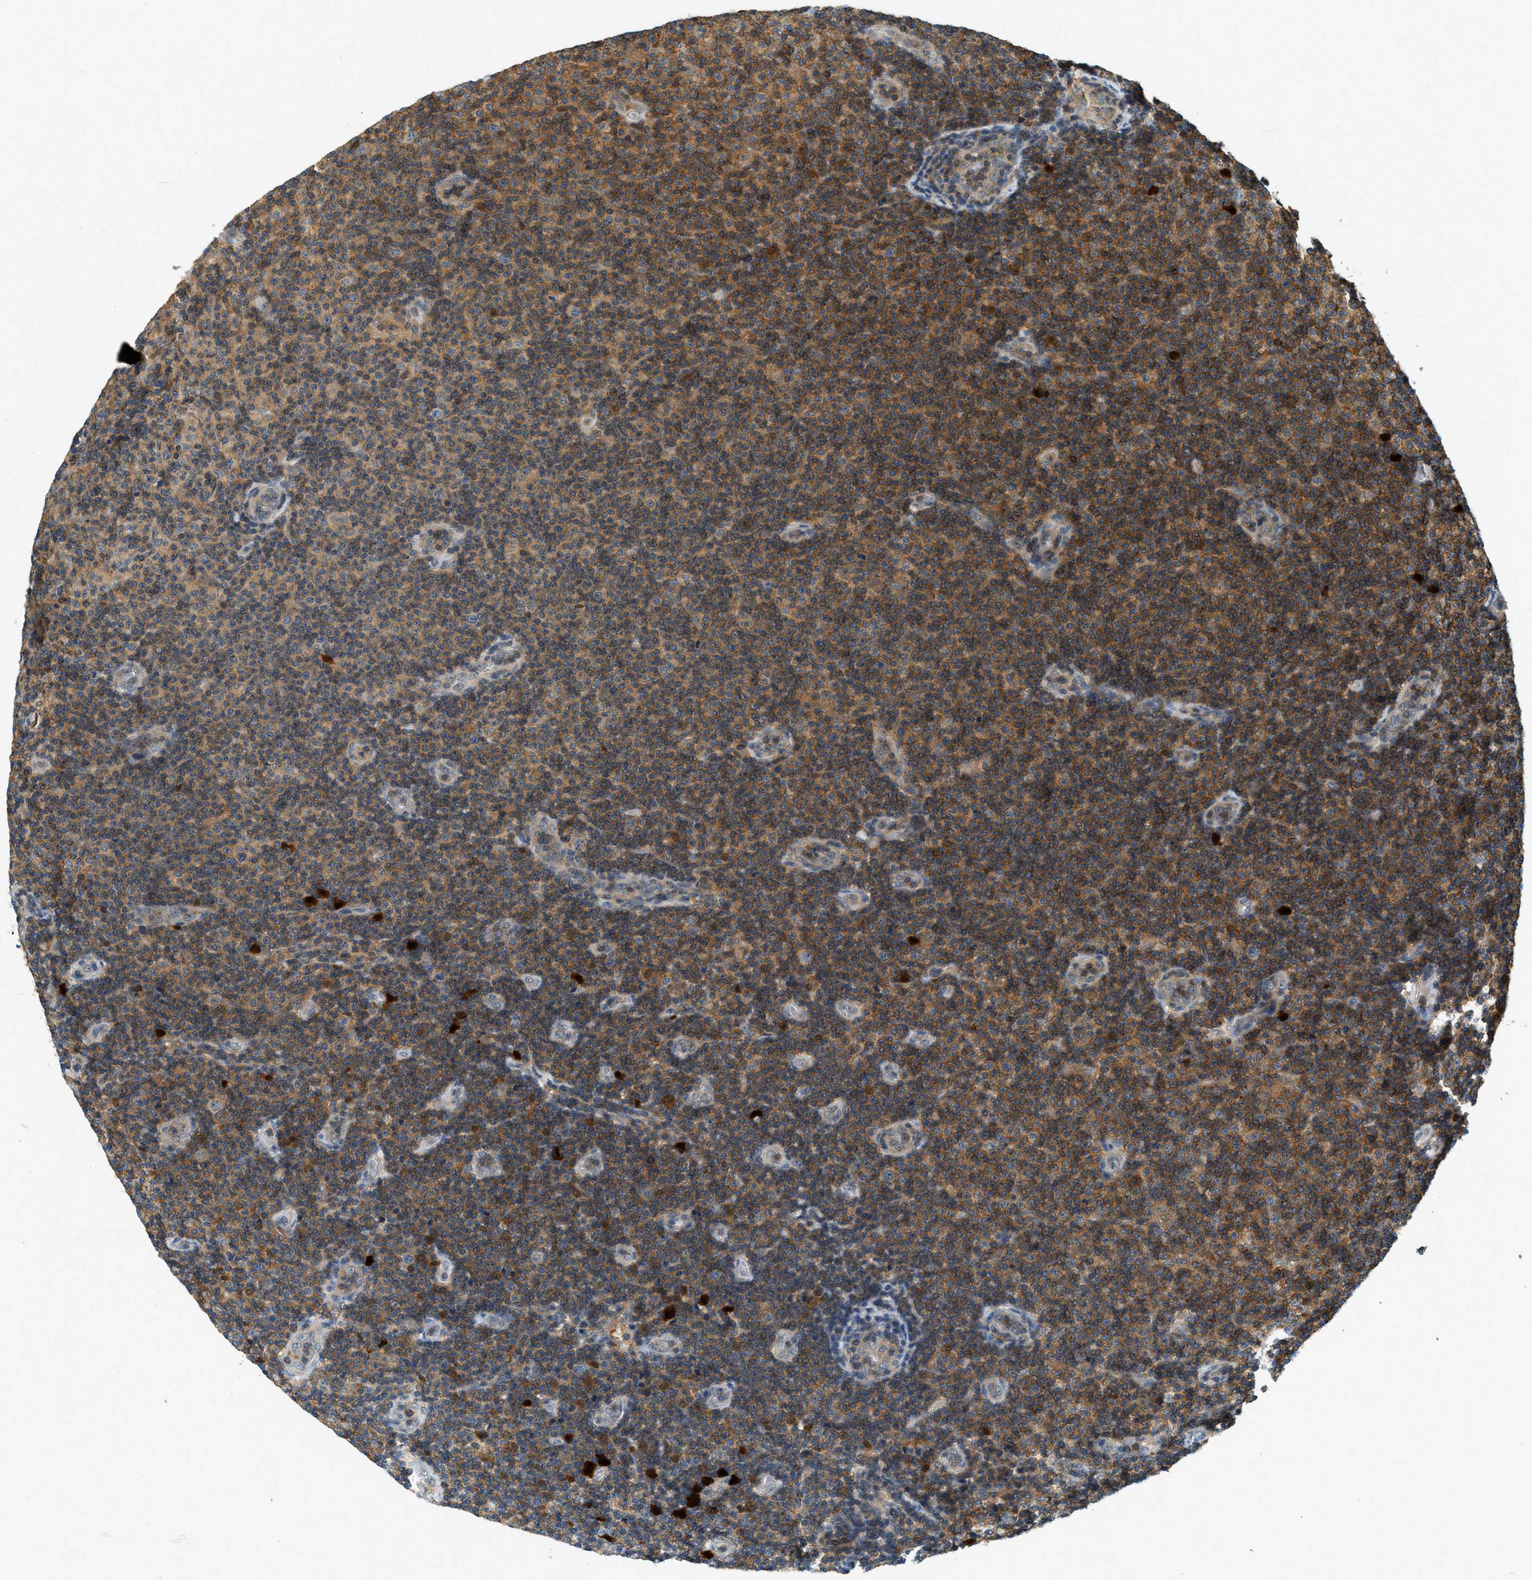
{"staining": {"intensity": "moderate", "quantity": ">75%", "location": "cytoplasmic/membranous"}, "tissue": "lymphoma", "cell_type": "Tumor cells", "image_type": "cancer", "snomed": [{"axis": "morphology", "description": "Malignant lymphoma, non-Hodgkin's type, Low grade"}, {"axis": "topography", "description": "Lymph node"}], "caption": "Moderate cytoplasmic/membranous staining is seen in about >75% of tumor cells in low-grade malignant lymphoma, non-Hodgkin's type. Immunohistochemistry stains the protein in brown and the nuclei are stained blue.", "gene": "GMPPB", "patient": {"sex": "male", "age": 83}}